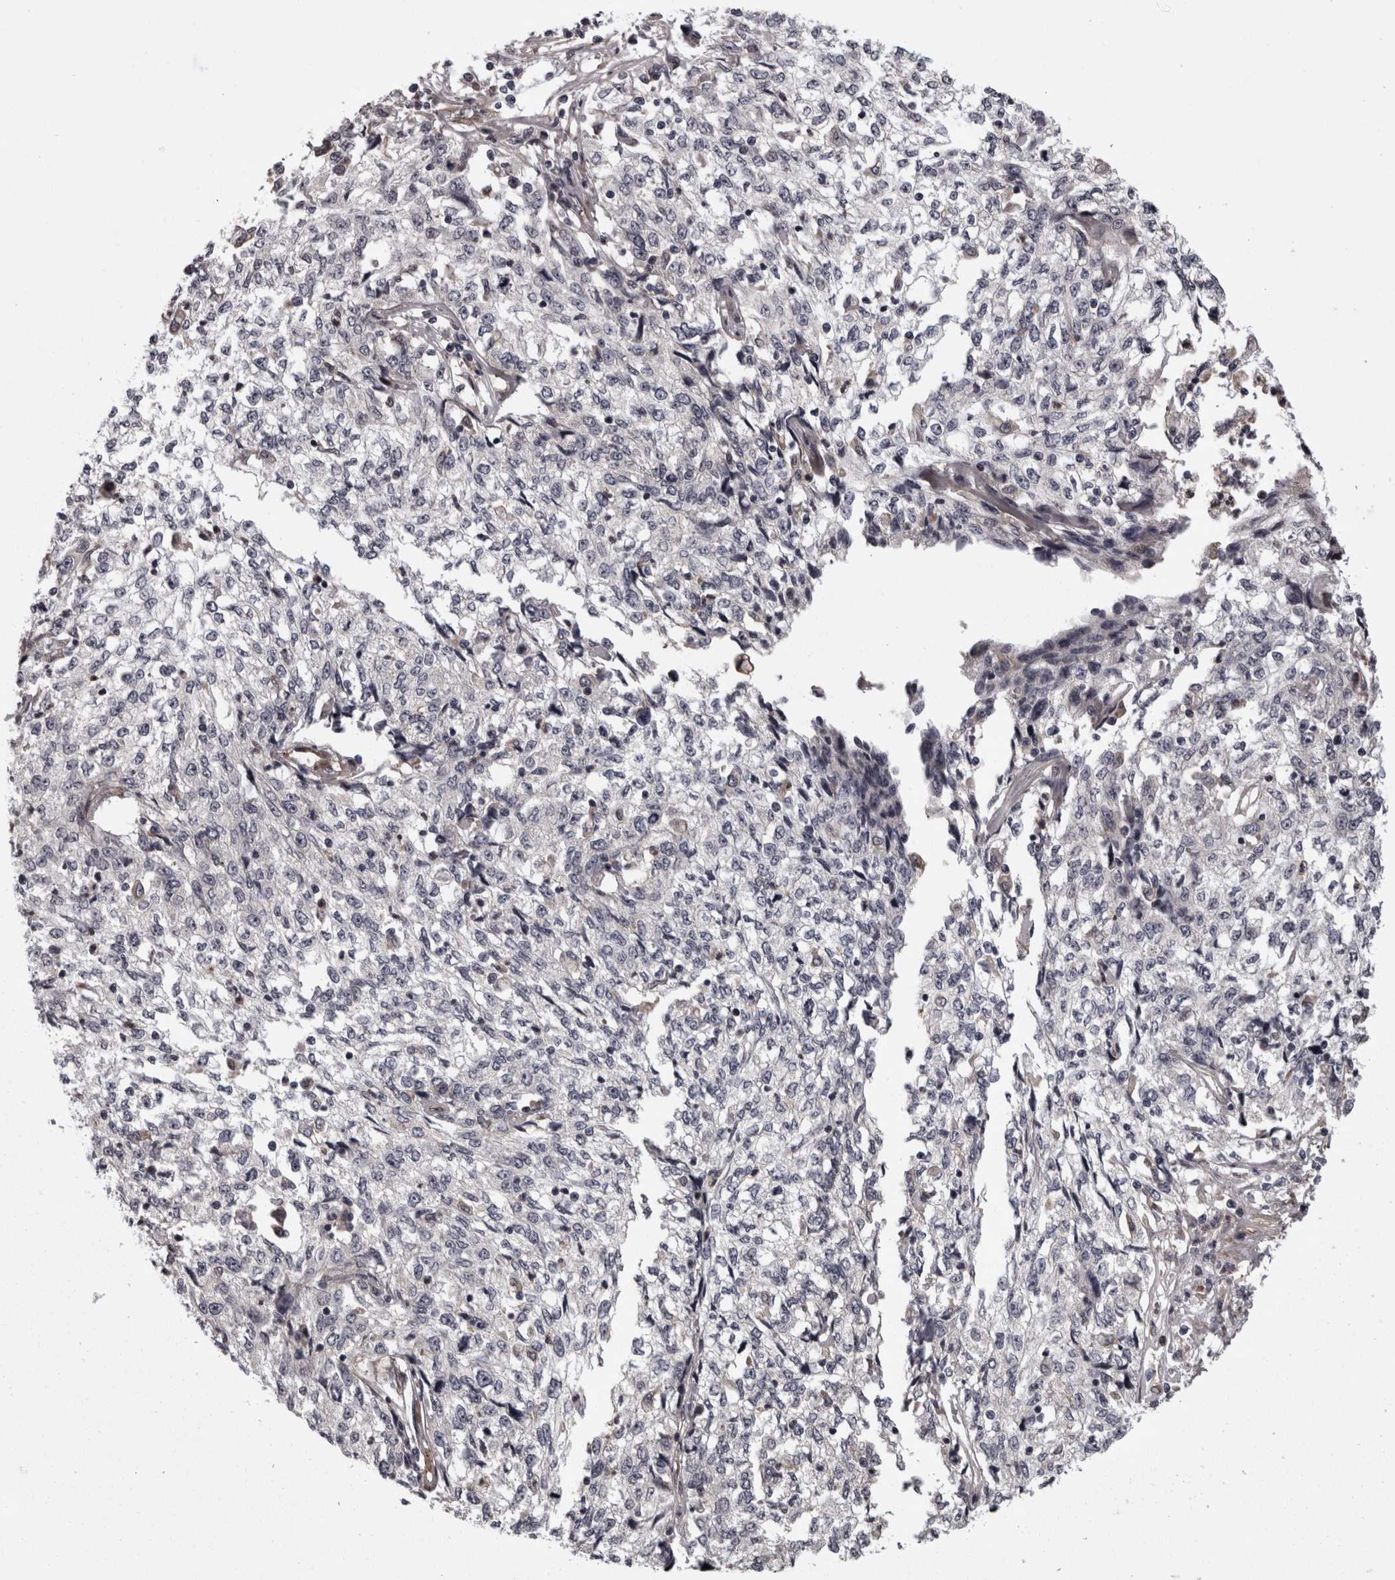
{"staining": {"intensity": "negative", "quantity": "none", "location": "none"}, "tissue": "cervical cancer", "cell_type": "Tumor cells", "image_type": "cancer", "snomed": [{"axis": "morphology", "description": "Squamous cell carcinoma, NOS"}, {"axis": "topography", "description": "Cervix"}], "caption": "Cervical cancer stained for a protein using immunohistochemistry (IHC) displays no staining tumor cells.", "gene": "RSU1", "patient": {"sex": "female", "age": 57}}